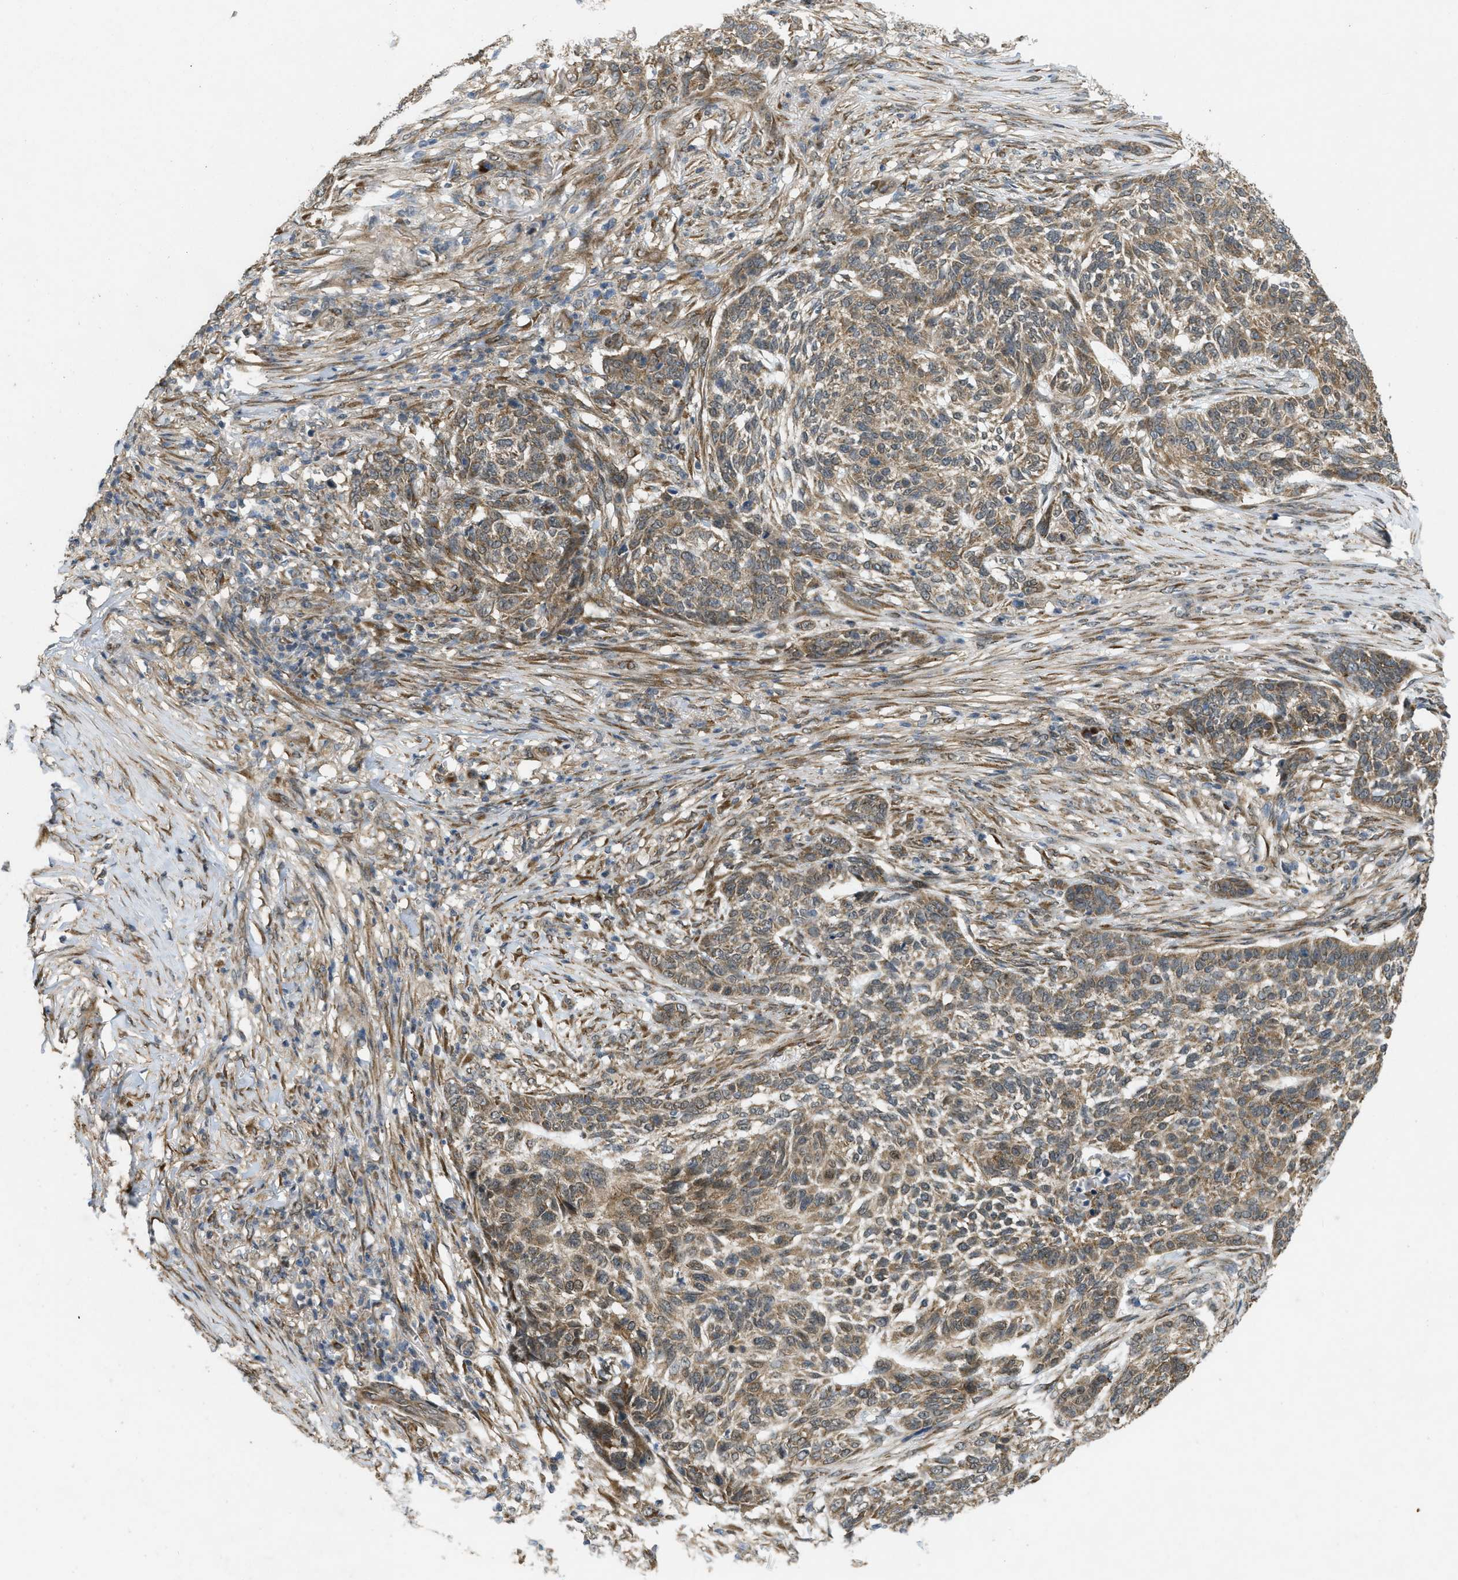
{"staining": {"intensity": "moderate", "quantity": ">75%", "location": "cytoplasmic/membranous"}, "tissue": "skin cancer", "cell_type": "Tumor cells", "image_type": "cancer", "snomed": [{"axis": "morphology", "description": "Basal cell carcinoma"}, {"axis": "topography", "description": "Skin"}], "caption": "IHC of human skin basal cell carcinoma exhibits medium levels of moderate cytoplasmic/membranous expression in approximately >75% of tumor cells.", "gene": "IFNLR1", "patient": {"sex": "male", "age": 85}}